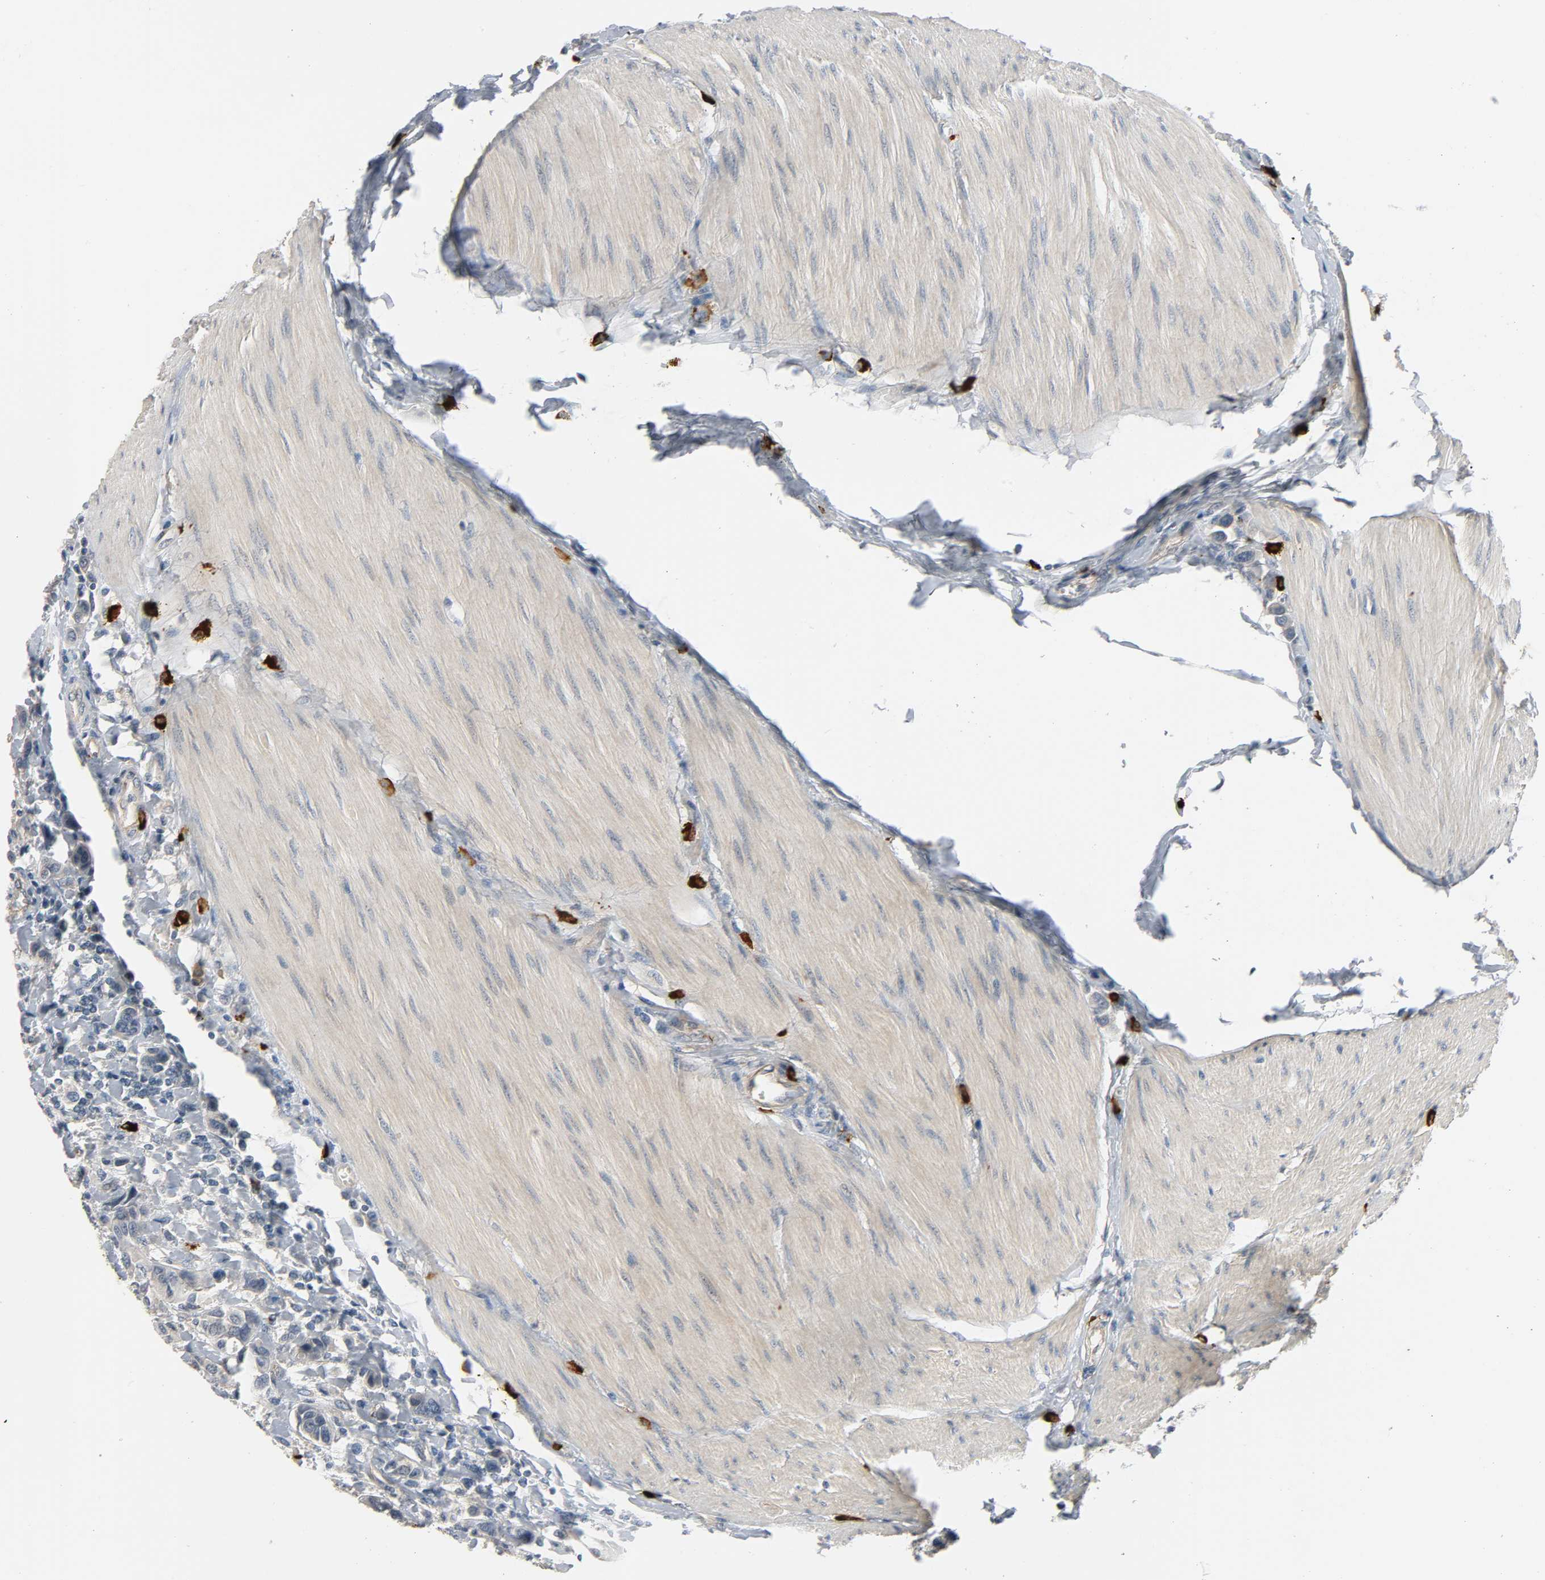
{"staining": {"intensity": "negative", "quantity": "none", "location": "none"}, "tissue": "urothelial cancer", "cell_type": "Tumor cells", "image_type": "cancer", "snomed": [{"axis": "morphology", "description": "Urothelial carcinoma, High grade"}, {"axis": "topography", "description": "Urinary bladder"}], "caption": "Tumor cells are negative for brown protein staining in urothelial cancer.", "gene": "LIMCH1", "patient": {"sex": "male", "age": 50}}